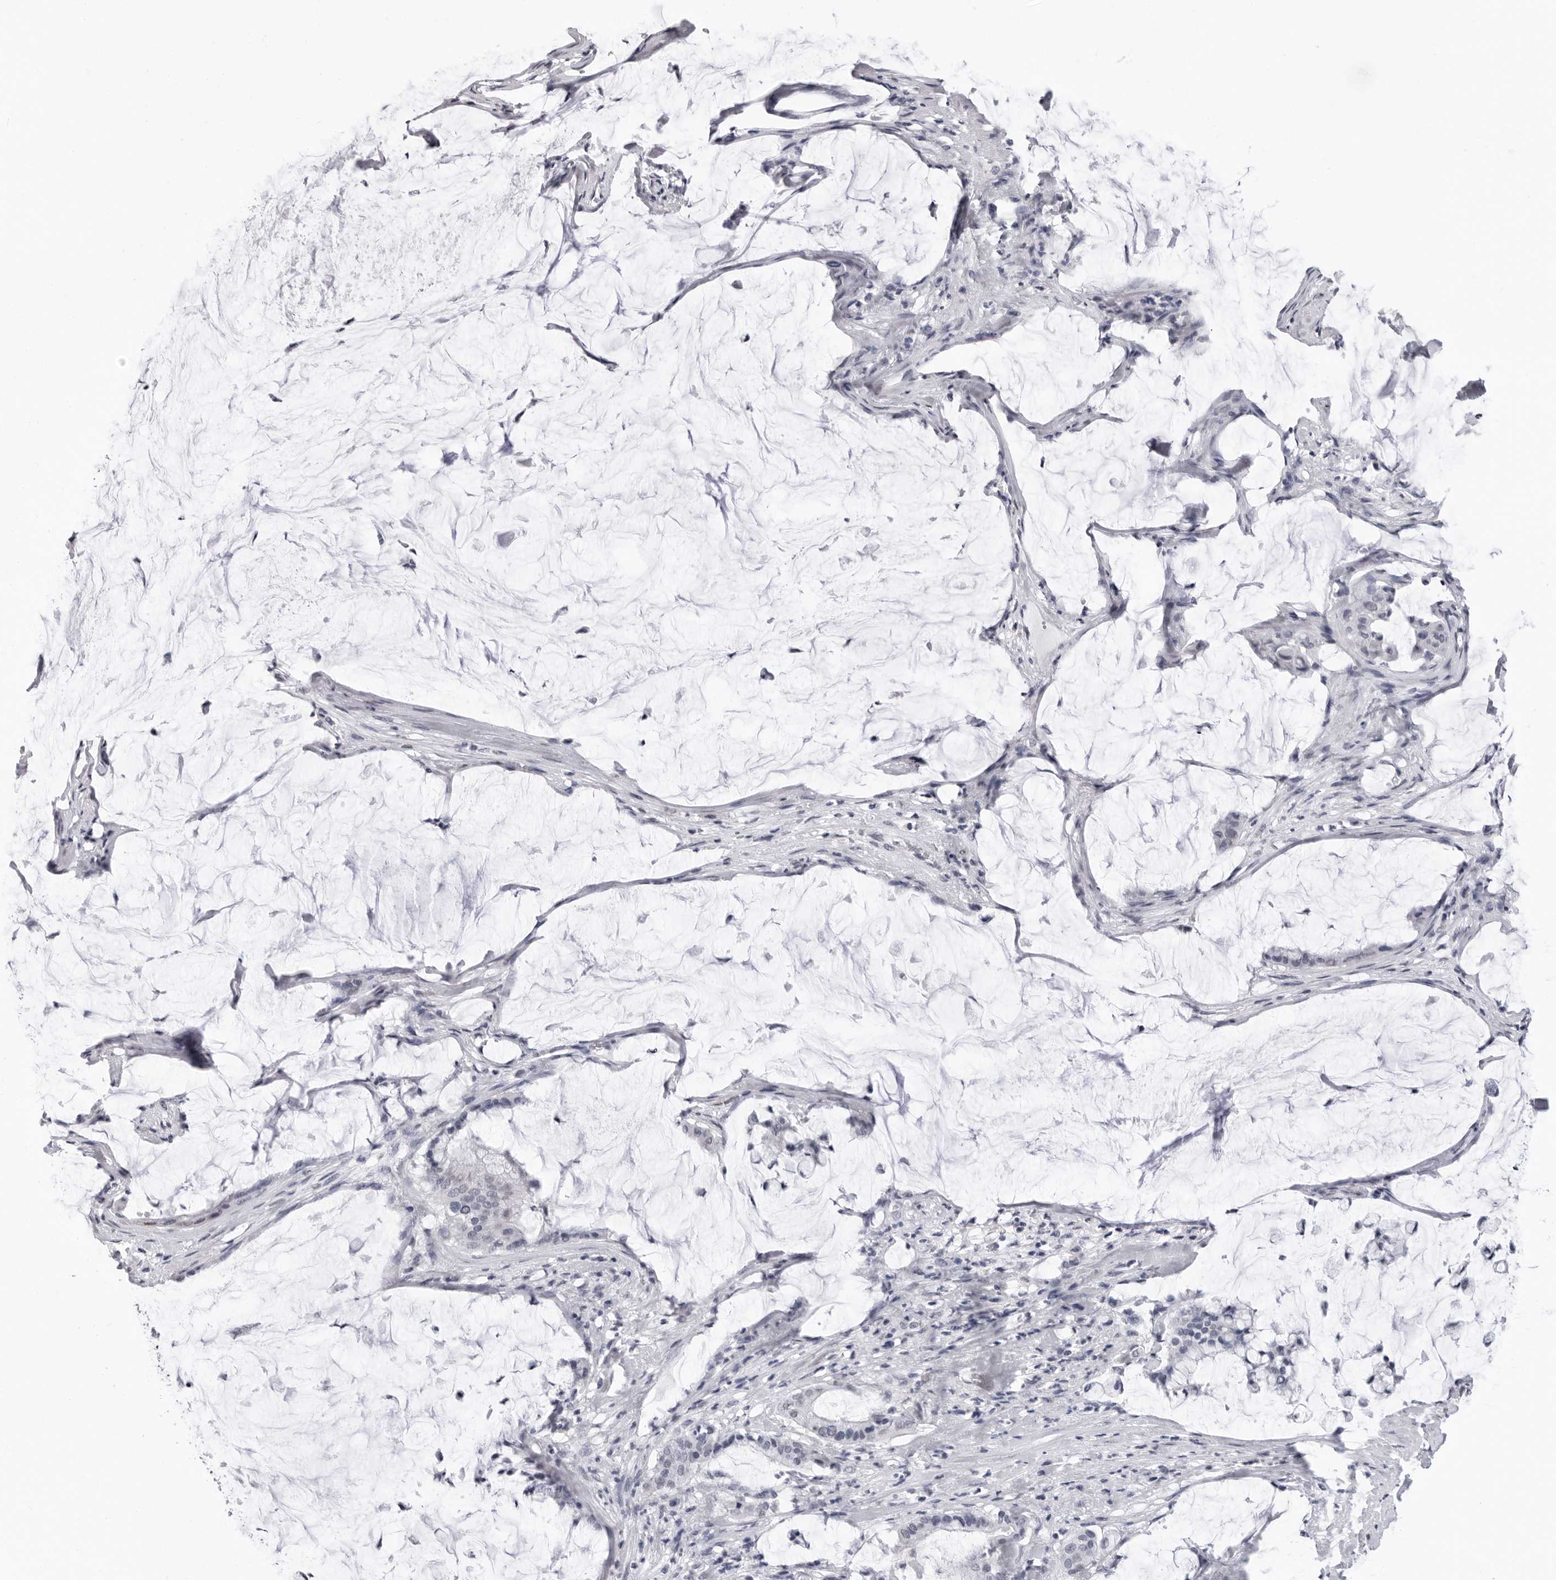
{"staining": {"intensity": "negative", "quantity": "none", "location": "none"}, "tissue": "pancreatic cancer", "cell_type": "Tumor cells", "image_type": "cancer", "snomed": [{"axis": "morphology", "description": "Adenocarcinoma, NOS"}, {"axis": "topography", "description": "Pancreas"}], "caption": "The immunohistochemistry (IHC) image has no significant staining in tumor cells of adenocarcinoma (pancreatic) tissue. (Immunohistochemistry (ihc), brightfield microscopy, high magnification).", "gene": "HEPACAM", "patient": {"sex": "male", "age": 41}}